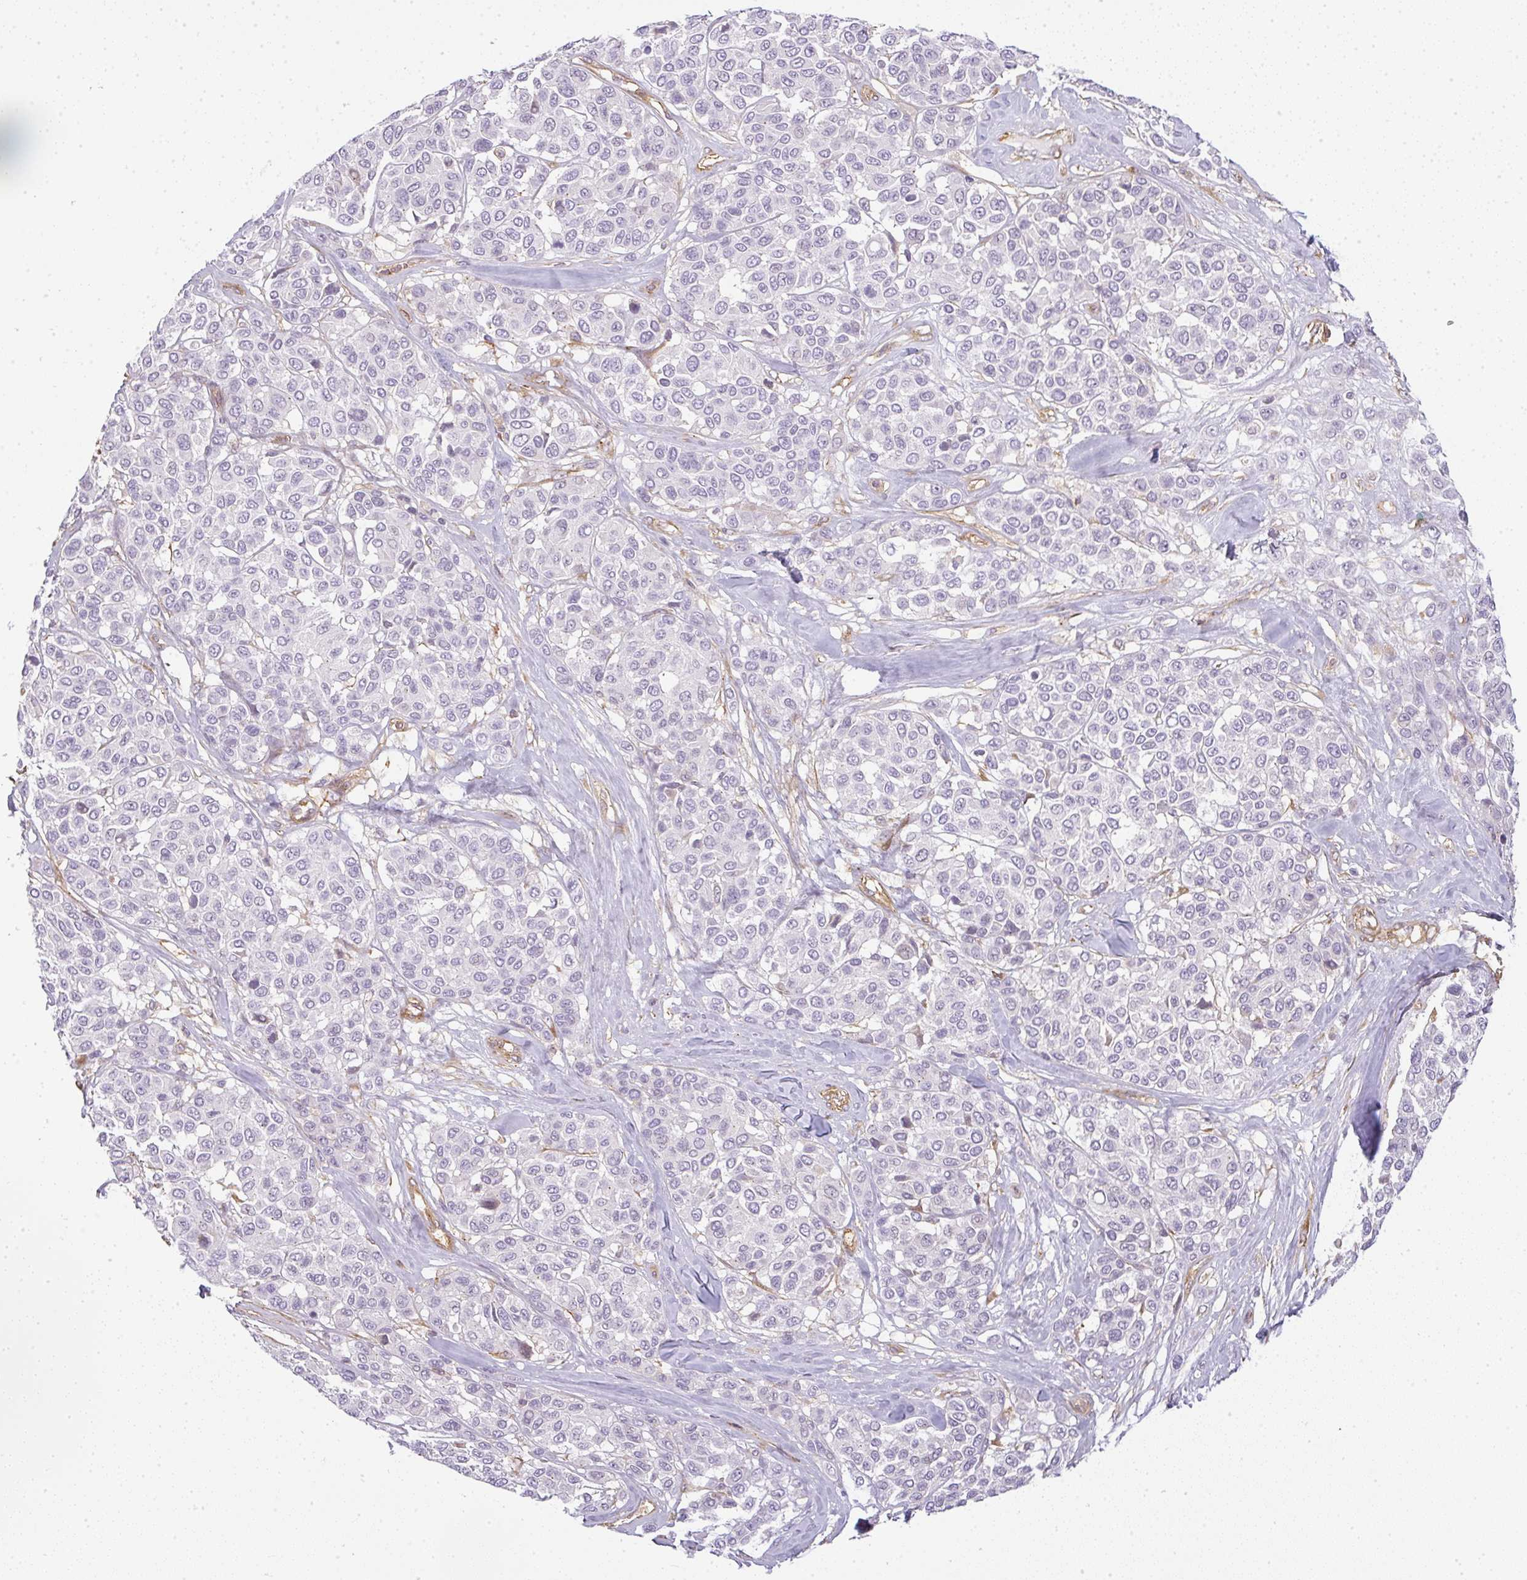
{"staining": {"intensity": "negative", "quantity": "none", "location": "none"}, "tissue": "melanoma", "cell_type": "Tumor cells", "image_type": "cancer", "snomed": [{"axis": "morphology", "description": "Malignant melanoma, NOS"}, {"axis": "topography", "description": "Skin"}], "caption": "Melanoma was stained to show a protein in brown. There is no significant positivity in tumor cells.", "gene": "SULF1", "patient": {"sex": "female", "age": 66}}